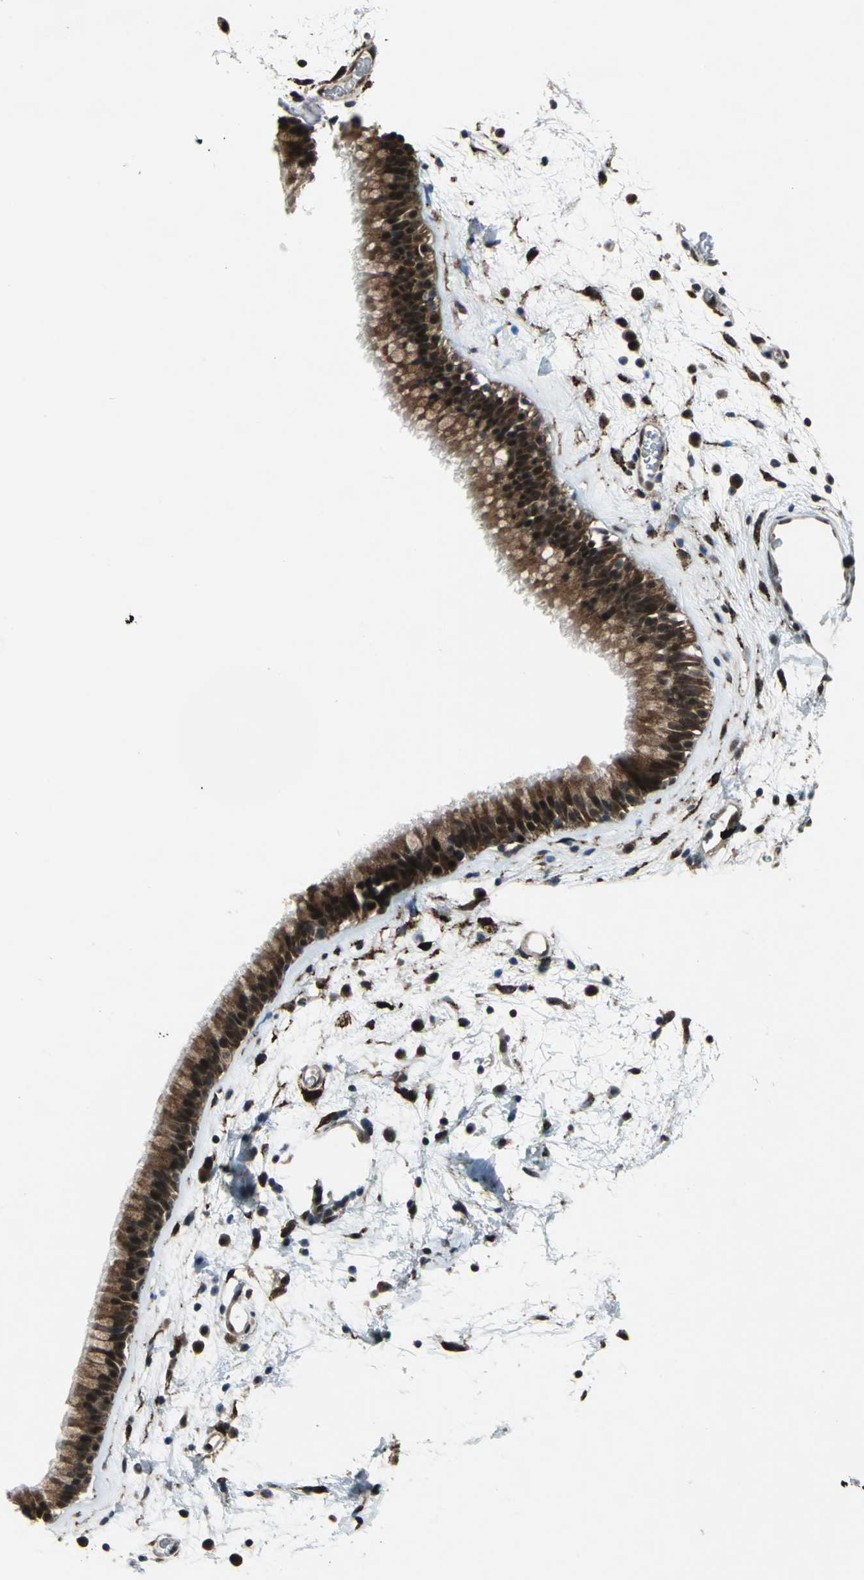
{"staining": {"intensity": "strong", "quantity": ">75%", "location": "cytoplasmic/membranous,nuclear"}, "tissue": "nasopharynx", "cell_type": "Respiratory epithelial cells", "image_type": "normal", "snomed": [{"axis": "morphology", "description": "Normal tissue, NOS"}, {"axis": "morphology", "description": "Inflammation, NOS"}, {"axis": "topography", "description": "Nasopharynx"}], "caption": "The histopathology image exhibits a brown stain indicating the presence of a protein in the cytoplasmic/membranous,nuclear of respiratory epithelial cells in nasopharynx. (brown staining indicates protein expression, while blue staining denotes nuclei).", "gene": "COPS5", "patient": {"sex": "male", "age": 48}}